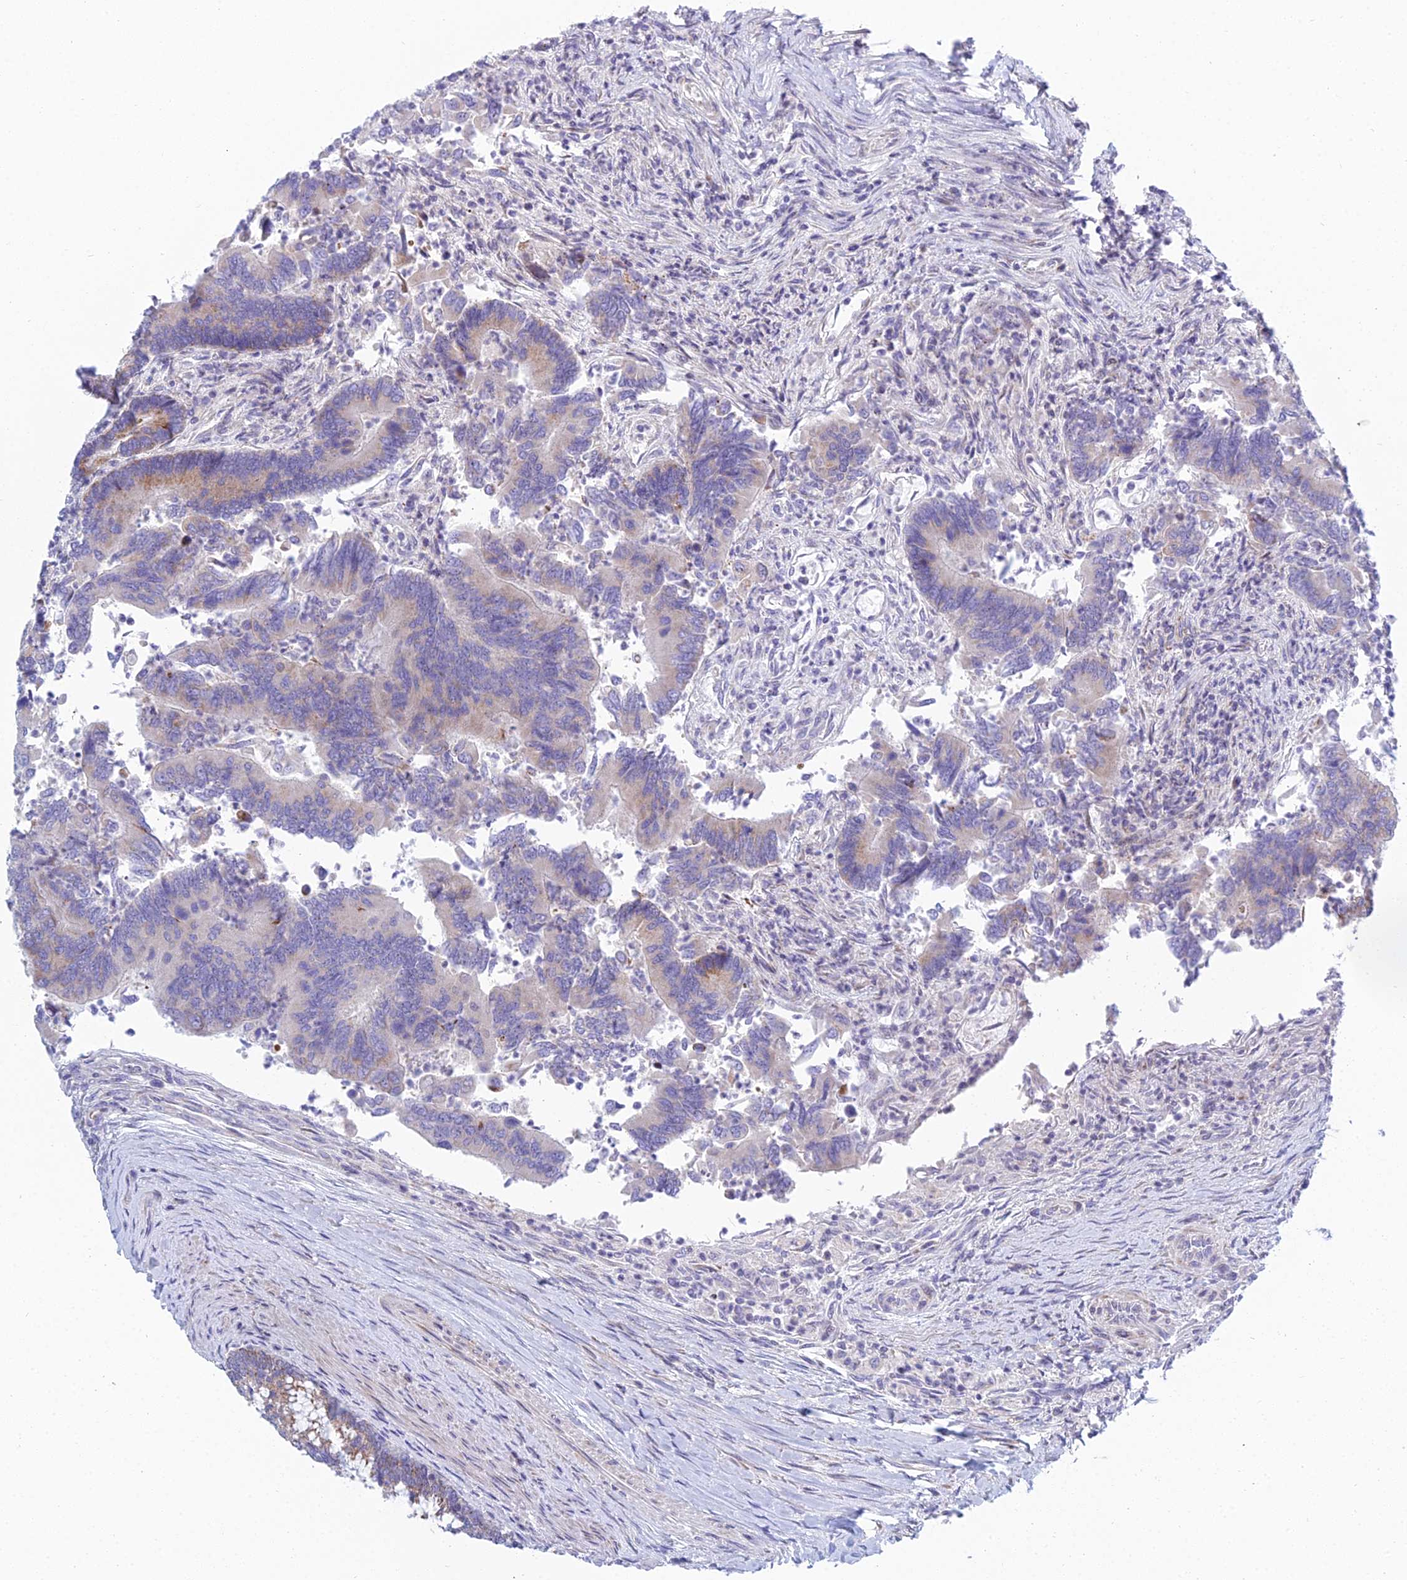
{"staining": {"intensity": "moderate", "quantity": "<25%", "location": "cytoplasmic/membranous"}, "tissue": "colorectal cancer", "cell_type": "Tumor cells", "image_type": "cancer", "snomed": [{"axis": "morphology", "description": "Adenocarcinoma, NOS"}, {"axis": "topography", "description": "Colon"}], "caption": "Colorectal adenocarcinoma stained for a protein shows moderate cytoplasmic/membranous positivity in tumor cells. Immunohistochemistry (ihc) stains the protein of interest in brown and the nuclei are stained blue.", "gene": "PRR13", "patient": {"sex": "female", "age": 67}}